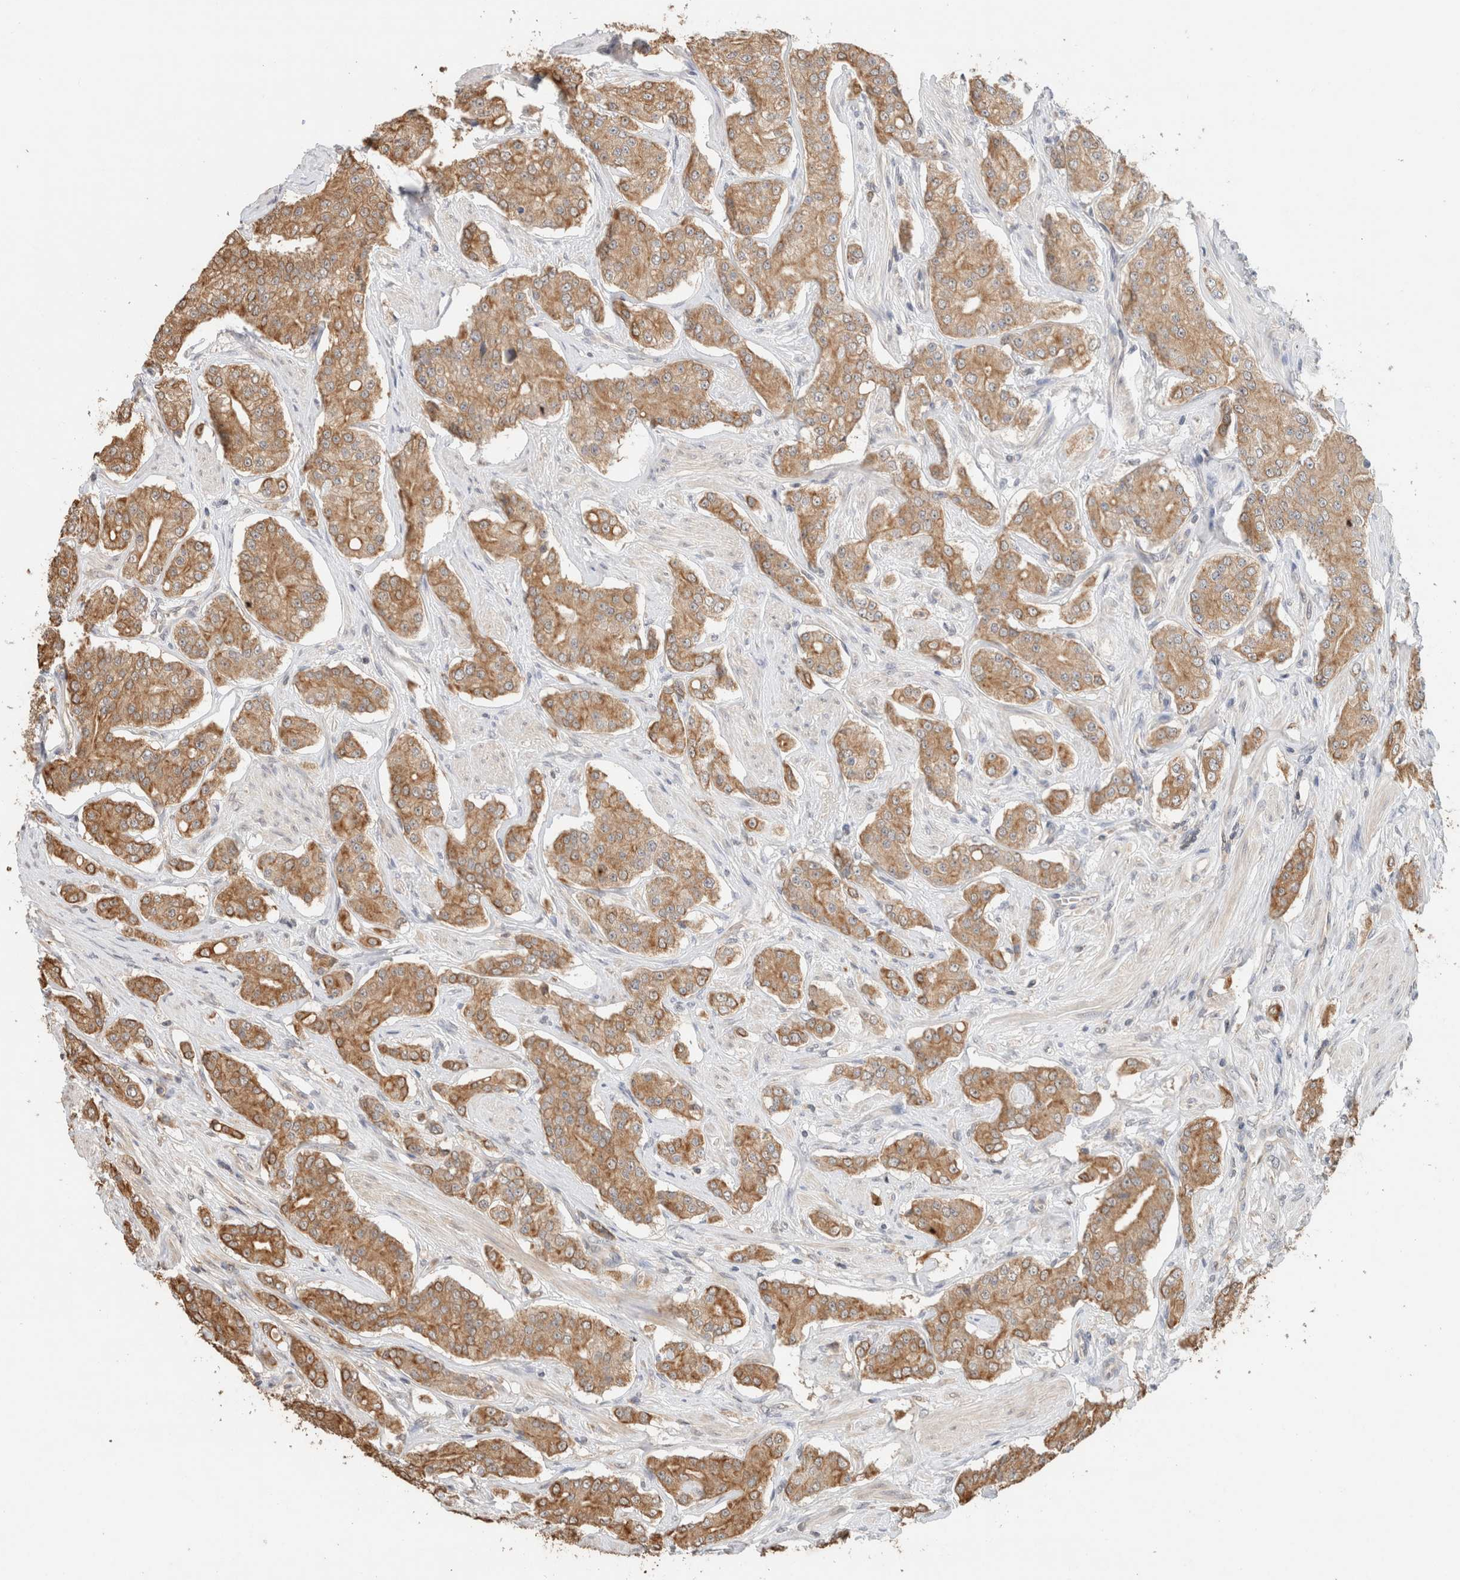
{"staining": {"intensity": "moderate", "quantity": ">75%", "location": "cytoplasmic/membranous"}, "tissue": "prostate cancer", "cell_type": "Tumor cells", "image_type": "cancer", "snomed": [{"axis": "morphology", "description": "Adenocarcinoma, High grade"}, {"axis": "topography", "description": "Prostate"}], "caption": "Moderate cytoplasmic/membranous expression for a protein is appreciated in approximately >75% of tumor cells of prostate cancer using immunohistochemistry.", "gene": "CA13", "patient": {"sex": "male", "age": 71}}